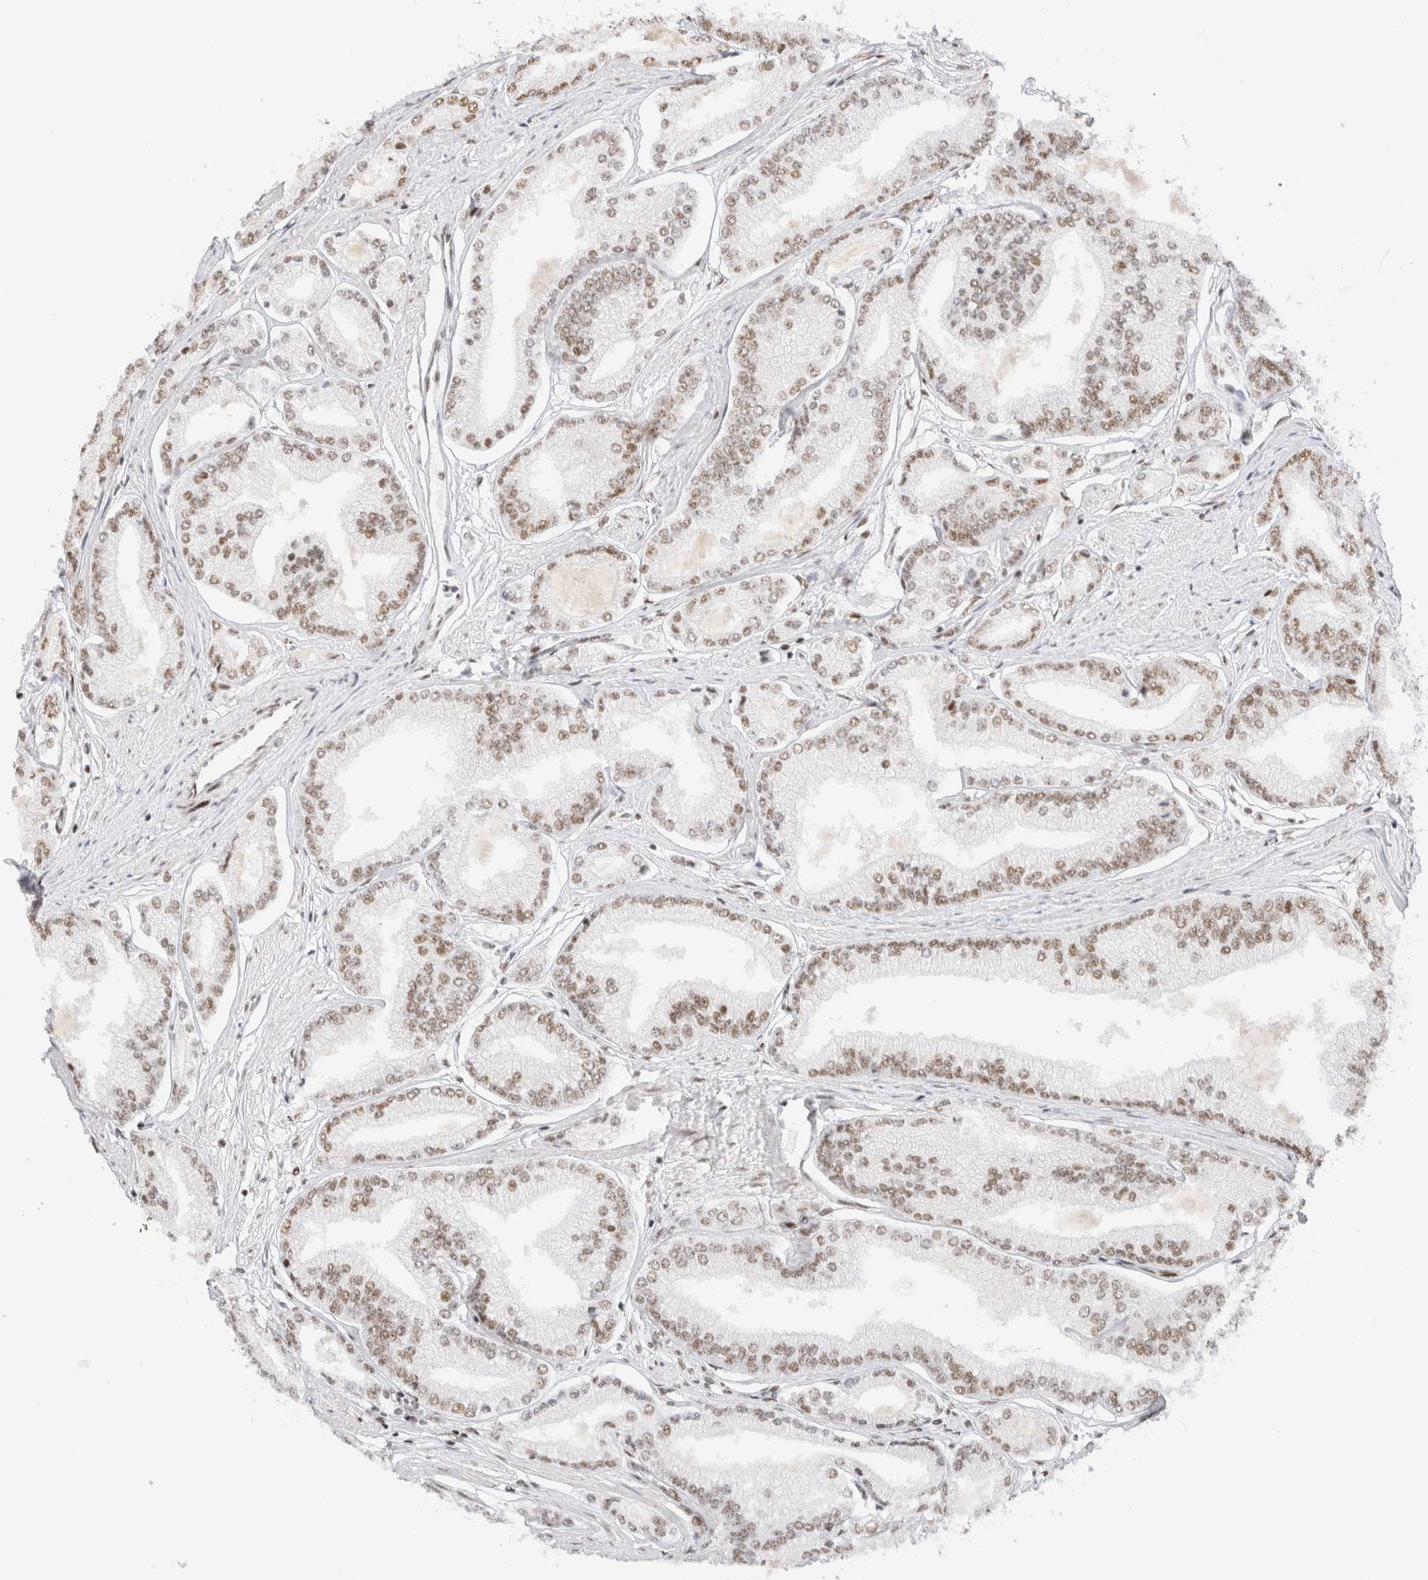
{"staining": {"intensity": "weak", "quantity": ">75%", "location": "nuclear"}, "tissue": "prostate cancer", "cell_type": "Tumor cells", "image_type": "cancer", "snomed": [{"axis": "morphology", "description": "Adenocarcinoma, Low grade"}, {"axis": "topography", "description": "Prostate"}], "caption": "Prostate cancer (low-grade adenocarcinoma) tissue shows weak nuclear expression in about >75% of tumor cells, visualized by immunohistochemistry.", "gene": "ZNF282", "patient": {"sex": "male", "age": 52}}